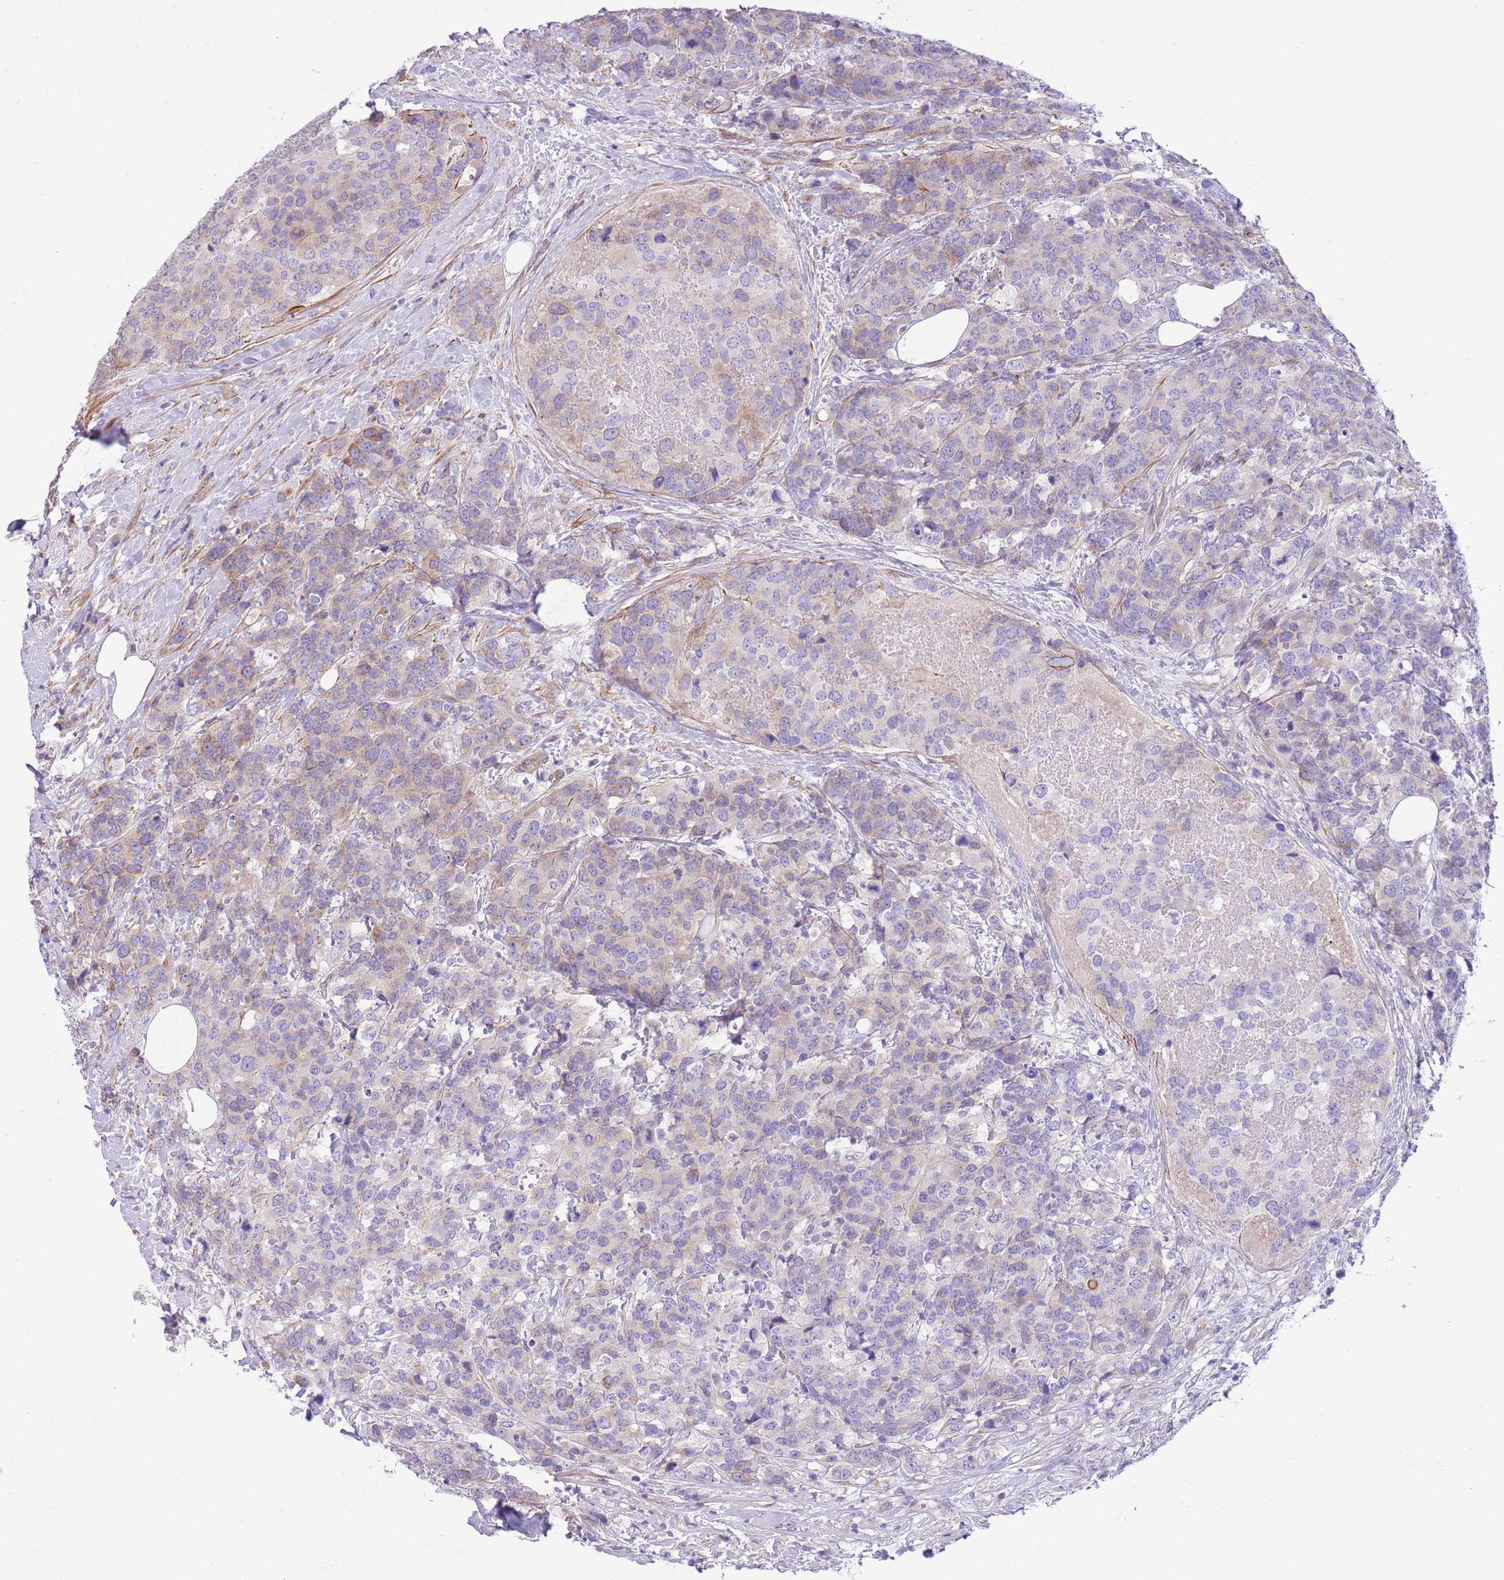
{"staining": {"intensity": "weak", "quantity": "<25%", "location": "cytoplasmic/membranous"}, "tissue": "breast cancer", "cell_type": "Tumor cells", "image_type": "cancer", "snomed": [{"axis": "morphology", "description": "Lobular carcinoma"}, {"axis": "topography", "description": "Breast"}], "caption": "IHC of human breast lobular carcinoma reveals no expression in tumor cells.", "gene": "ZC4H2", "patient": {"sex": "female", "age": 59}}